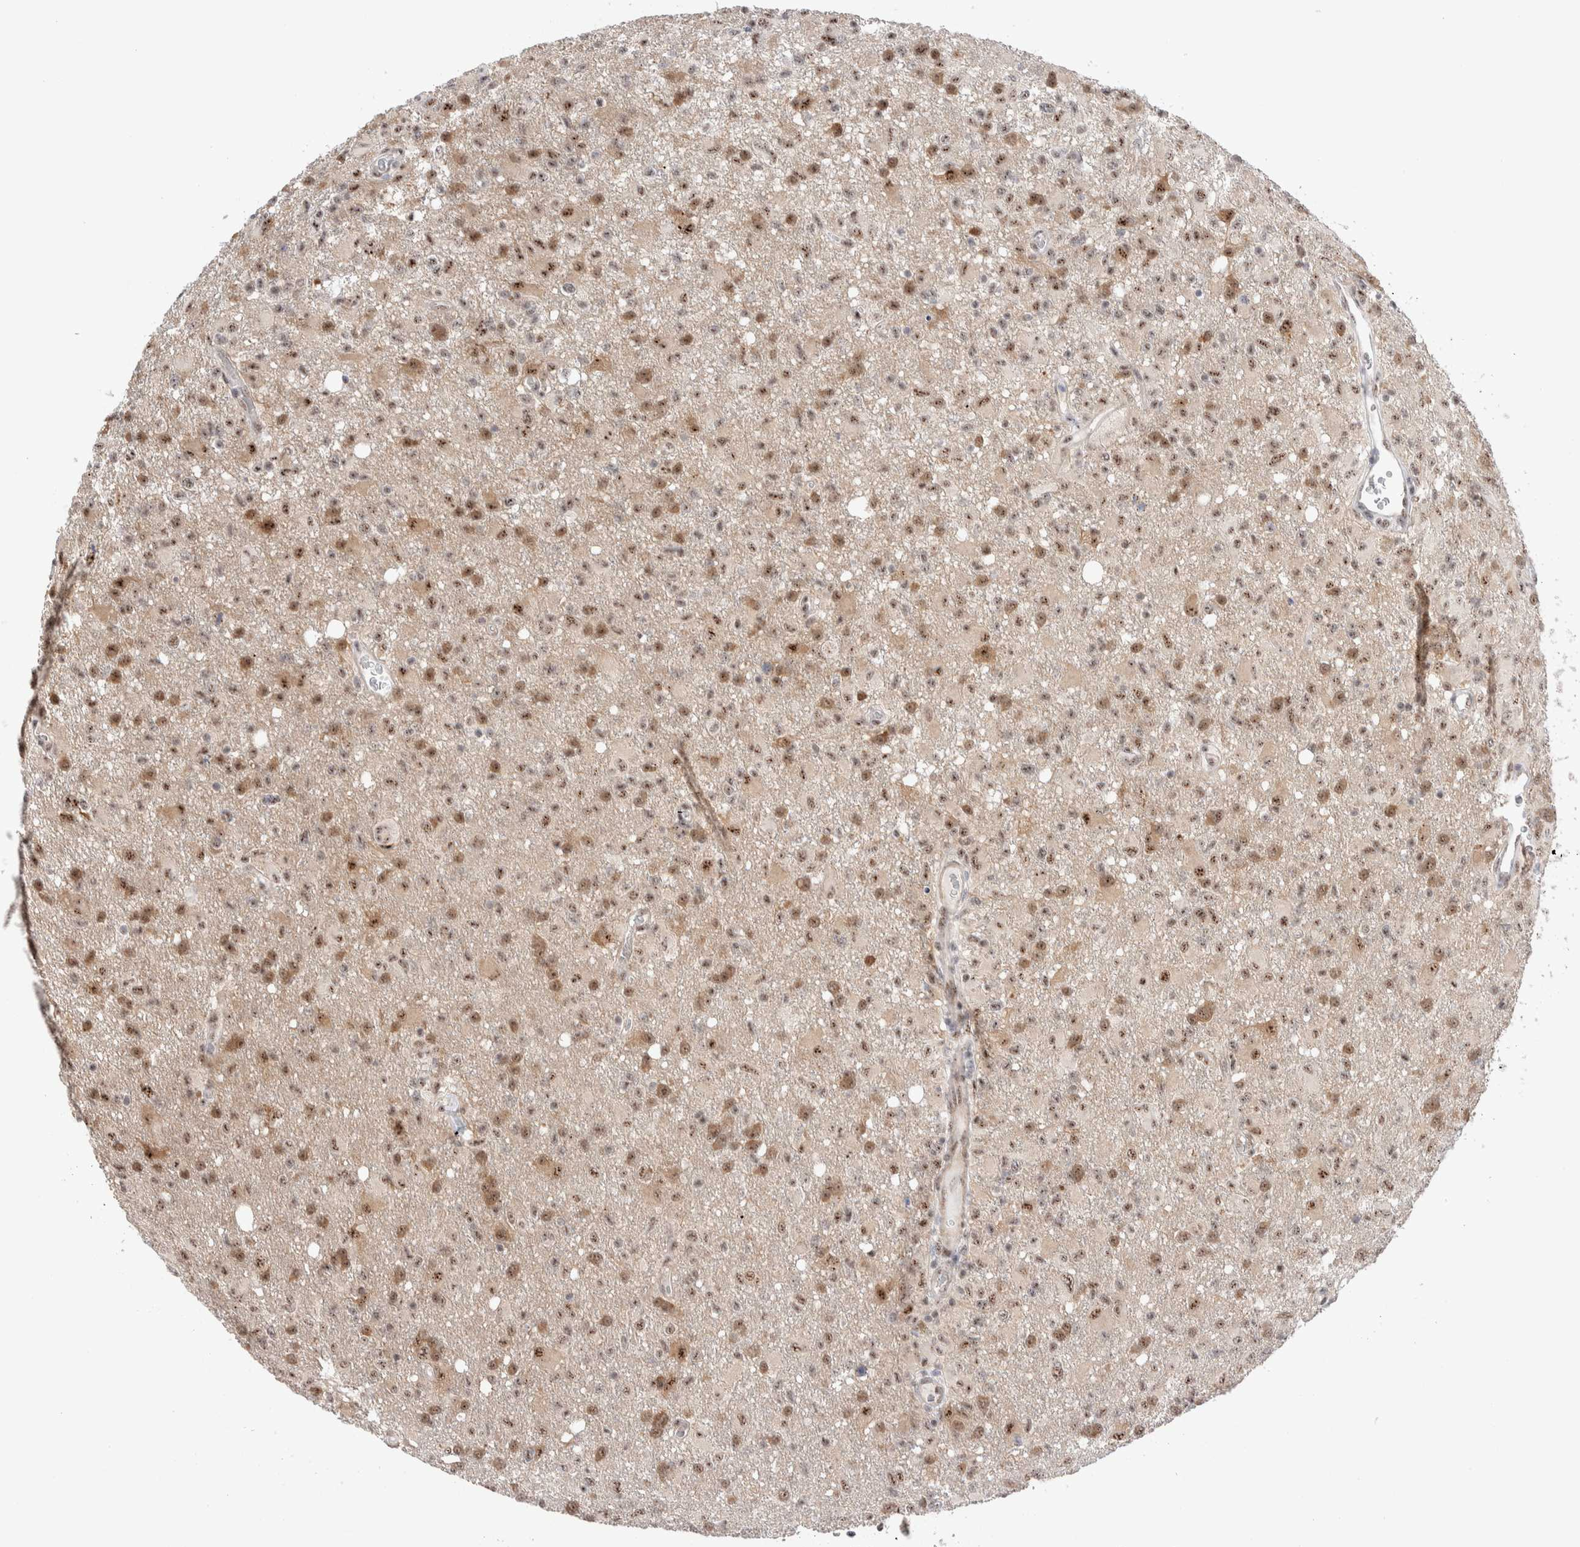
{"staining": {"intensity": "moderate", "quantity": ">75%", "location": "nuclear"}, "tissue": "glioma", "cell_type": "Tumor cells", "image_type": "cancer", "snomed": [{"axis": "morphology", "description": "Glioma, malignant, High grade"}, {"axis": "topography", "description": "Brain"}], "caption": "Brown immunohistochemical staining in human glioma exhibits moderate nuclear staining in about >75% of tumor cells.", "gene": "ZNF695", "patient": {"sex": "female", "age": 57}}